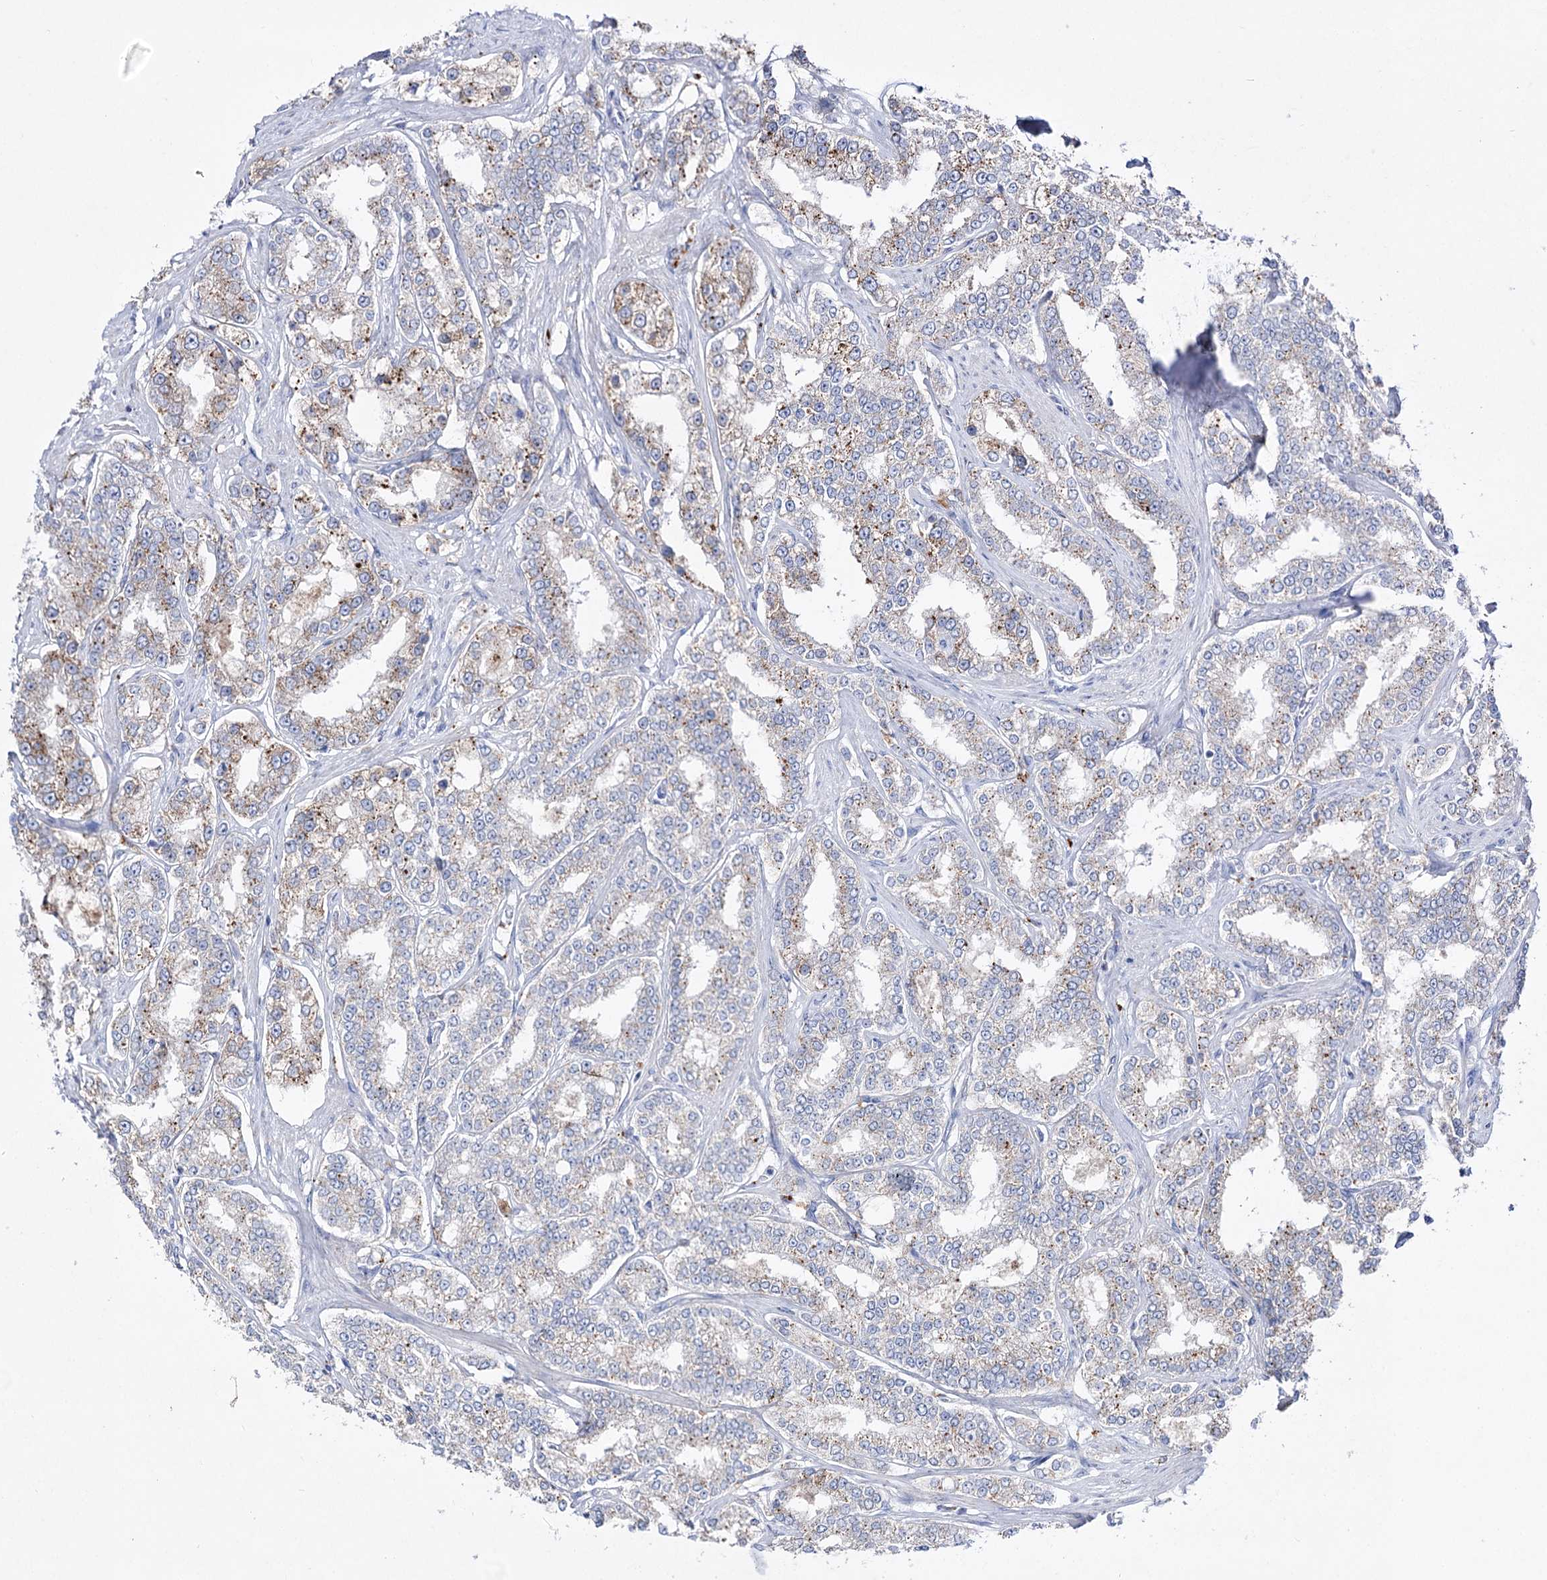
{"staining": {"intensity": "moderate", "quantity": ">75%", "location": "cytoplasmic/membranous"}, "tissue": "prostate cancer", "cell_type": "Tumor cells", "image_type": "cancer", "snomed": [{"axis": "morphology", "description": "Normal tissue, NOS"}, {"axis": "morphology", "description": "Adenocarcinoma, High grade"}, {"axis": "topography", "description": "Prostate"}], "caption": "DAB (3,3'-diaminobenzidine) immunohistochemical staining of prostate high-grade adenocarcinoma demonstrates moderate cytoplasmic/membranous protein staining in about >75% of tumor cells.", "gene": "NAGLU", "patient": {"sex": "male", "age": 83}}